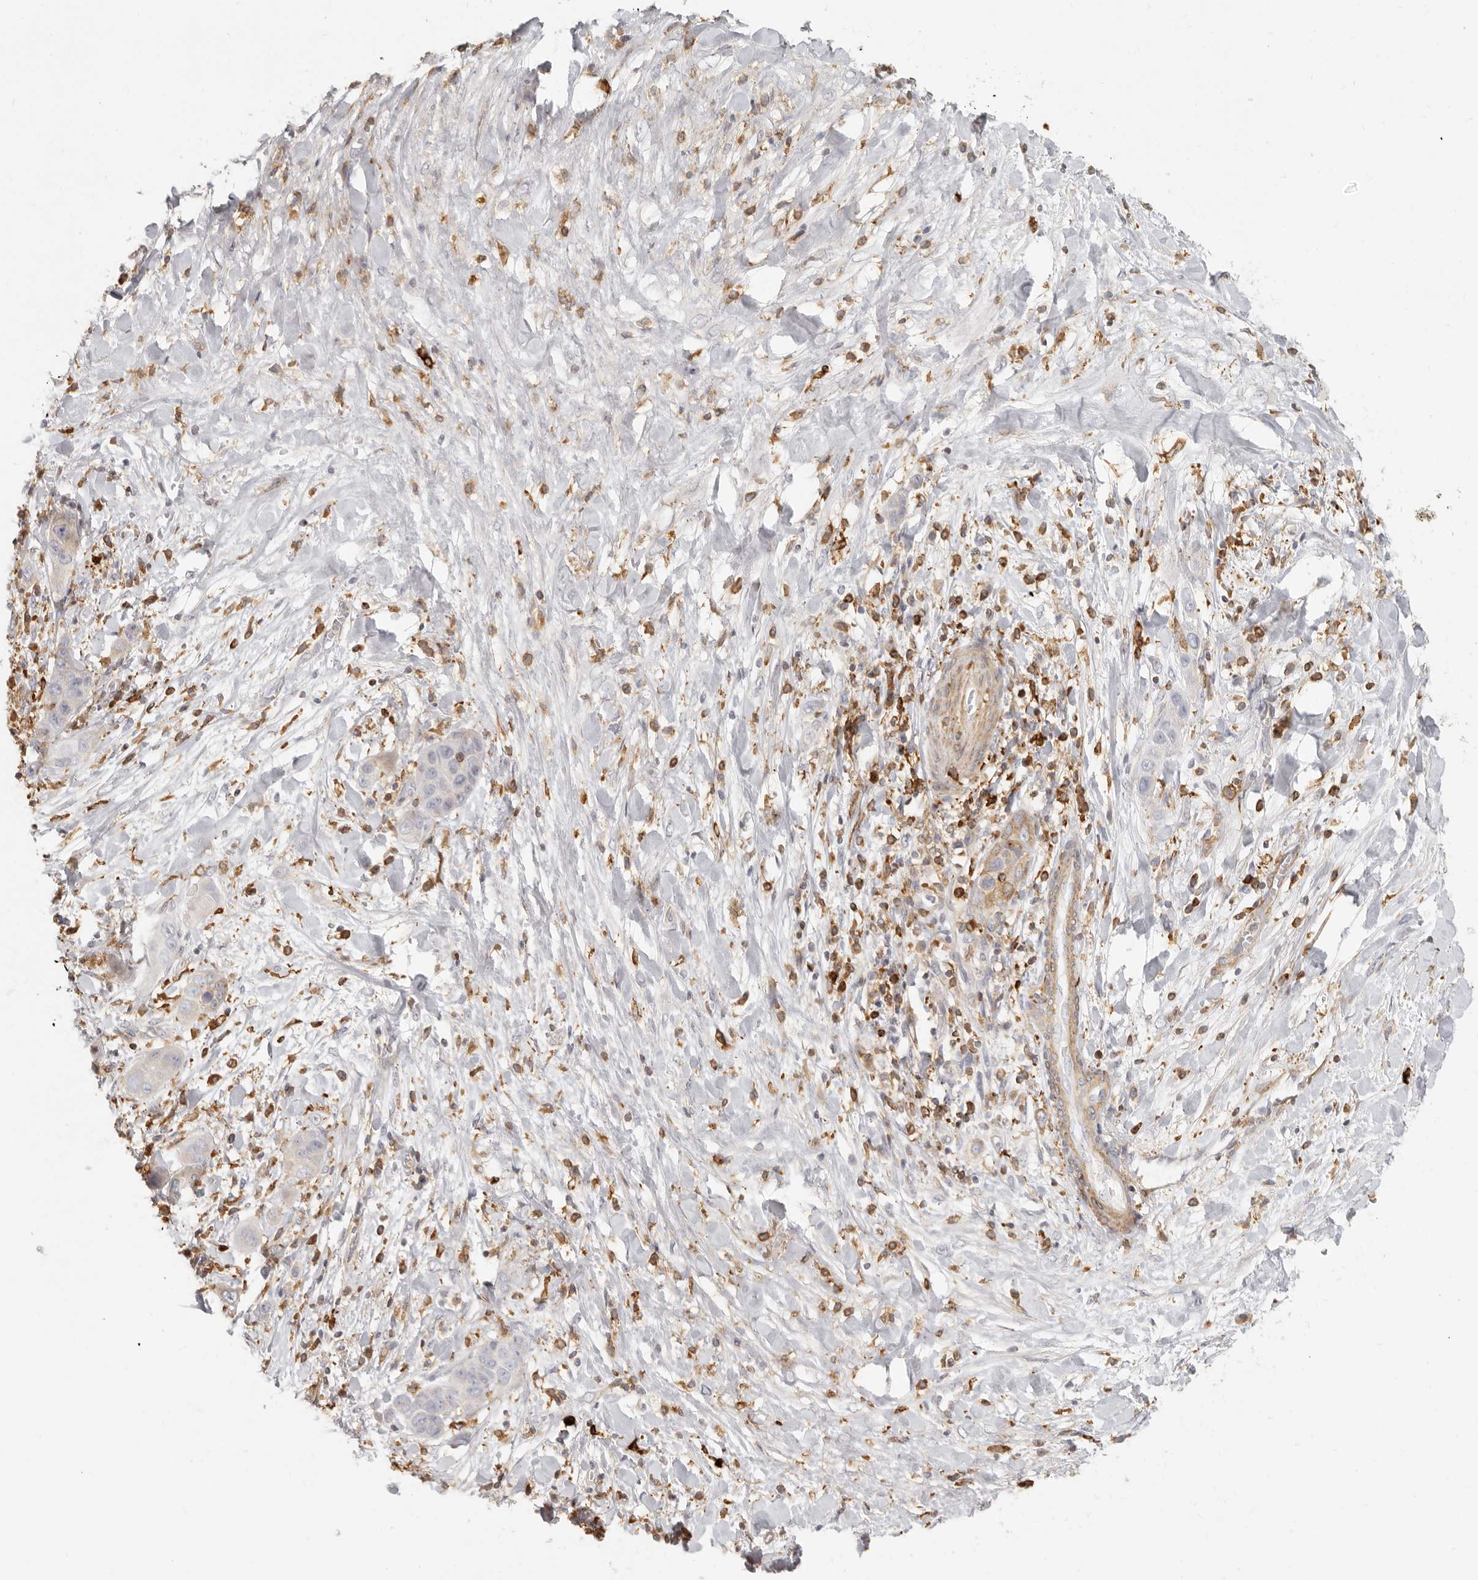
{"staining": {"intensity": "negative", "quantity": "none", "location": "none"}, "tissue": "liver cancer", "cell_type": "Tumor cells", "image_type": "cancer", "snomed": [{"axis": "morphology", "description": "Cholangiocarcinoma"}, {"axis": "topography", "description": "Liver"}], "caption": "An immunohistochemistry (IHC) micrograph of cholangiocarcinoma (liver) is shown. There is no staining in tumor cells of cholangiocarcinoma (liver).", "gene": "NIBAN1", "patient": {"sex": "female", "age": 52}}